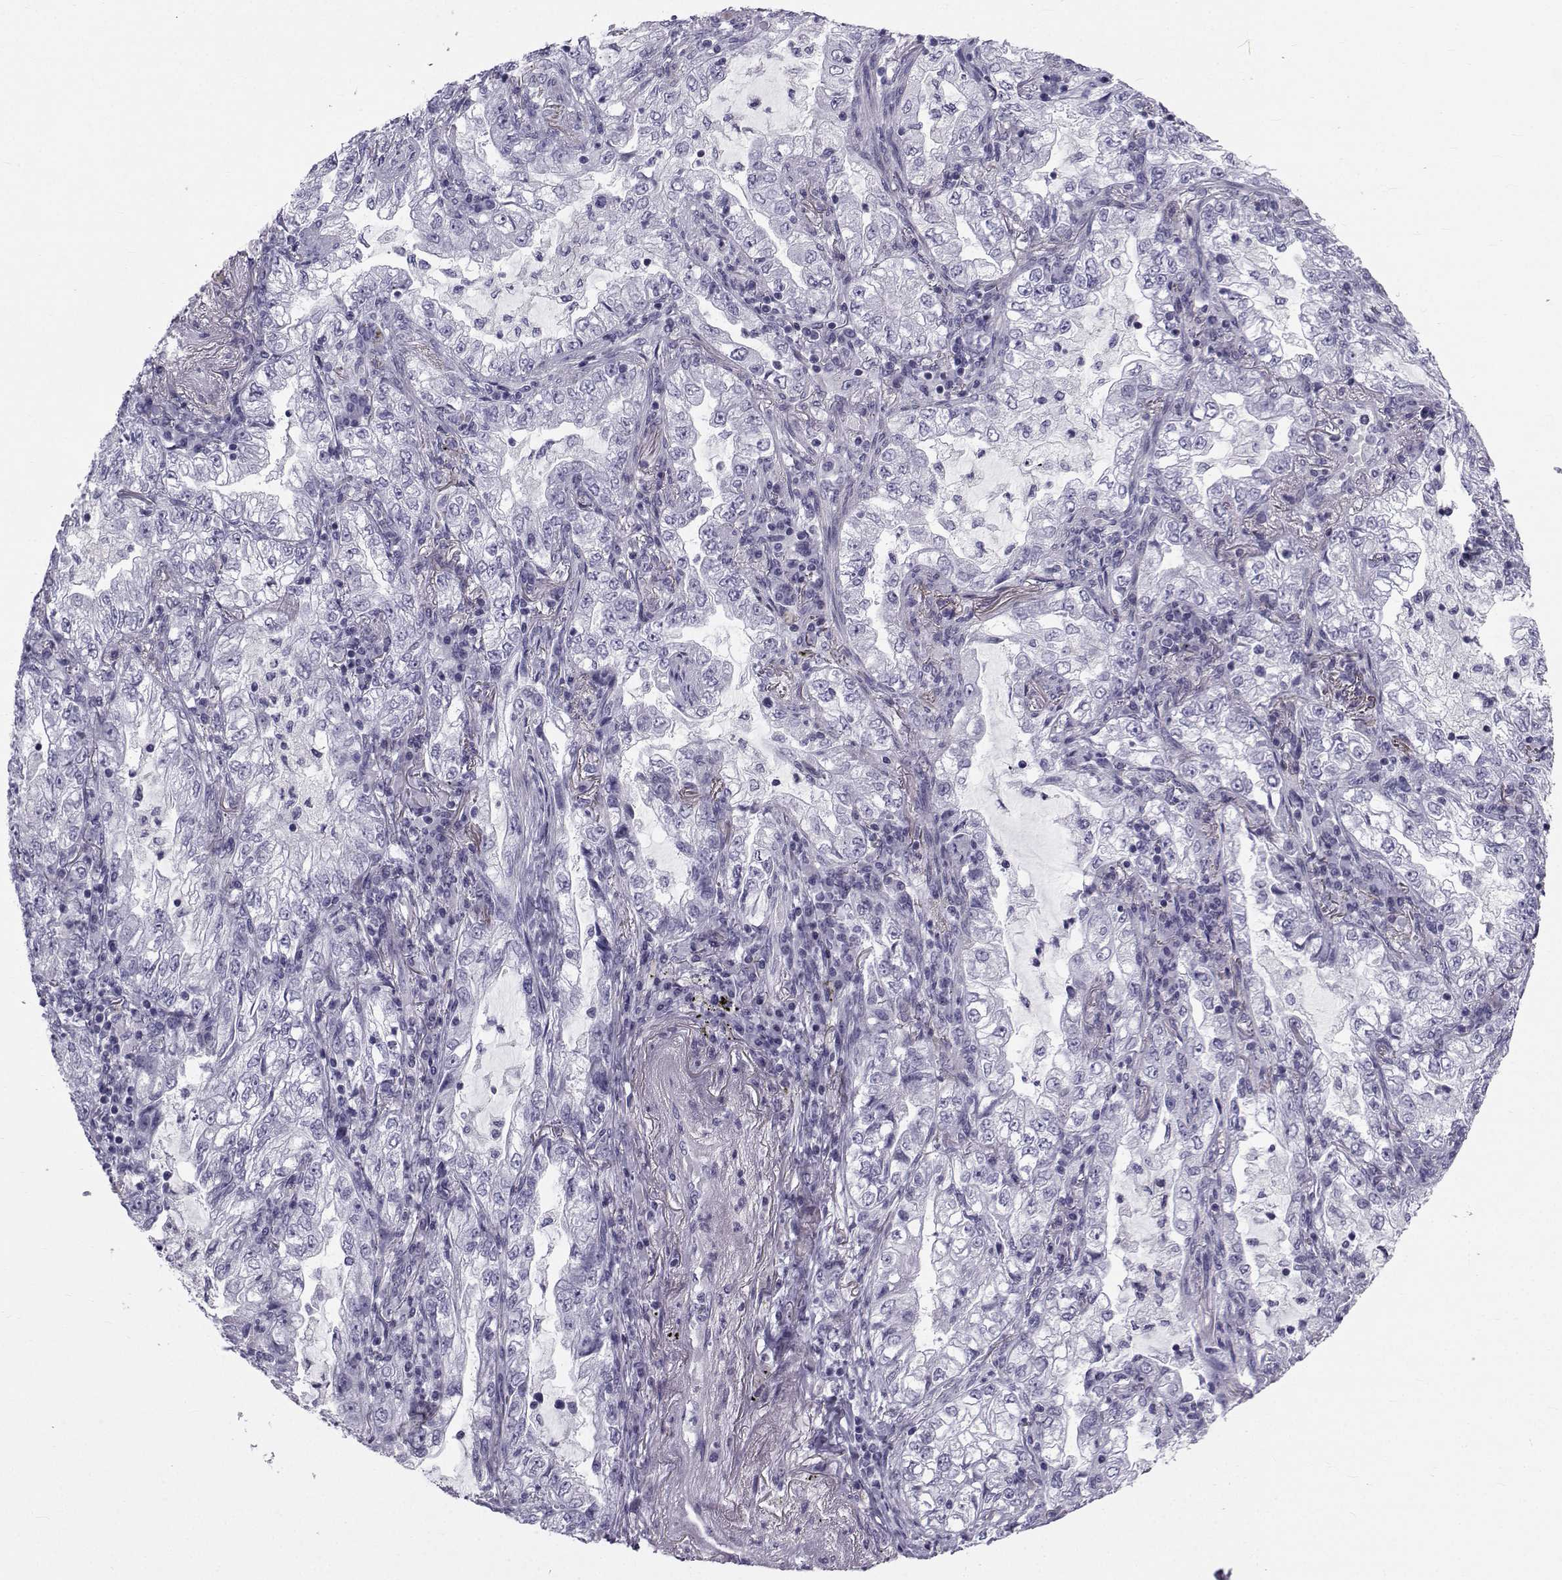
{"staining": {"intensity": "negative", "quantity": "none", "location": "none"}, "tissue": "lung cancer", "cell_type": "Tumor cells", "image_type": "cancer", "snomed": [{"axis": "morphology", "description": "Adenocarcinoma, NOS"}, {"axis": "topography", "description": "Lung"}], "caption": "Immunohistochemical staining of human lung cancer shows no significant positivity in tumor cells.", "gene": "SPANXD", "patient": {"sex": "female", "age": 73}}